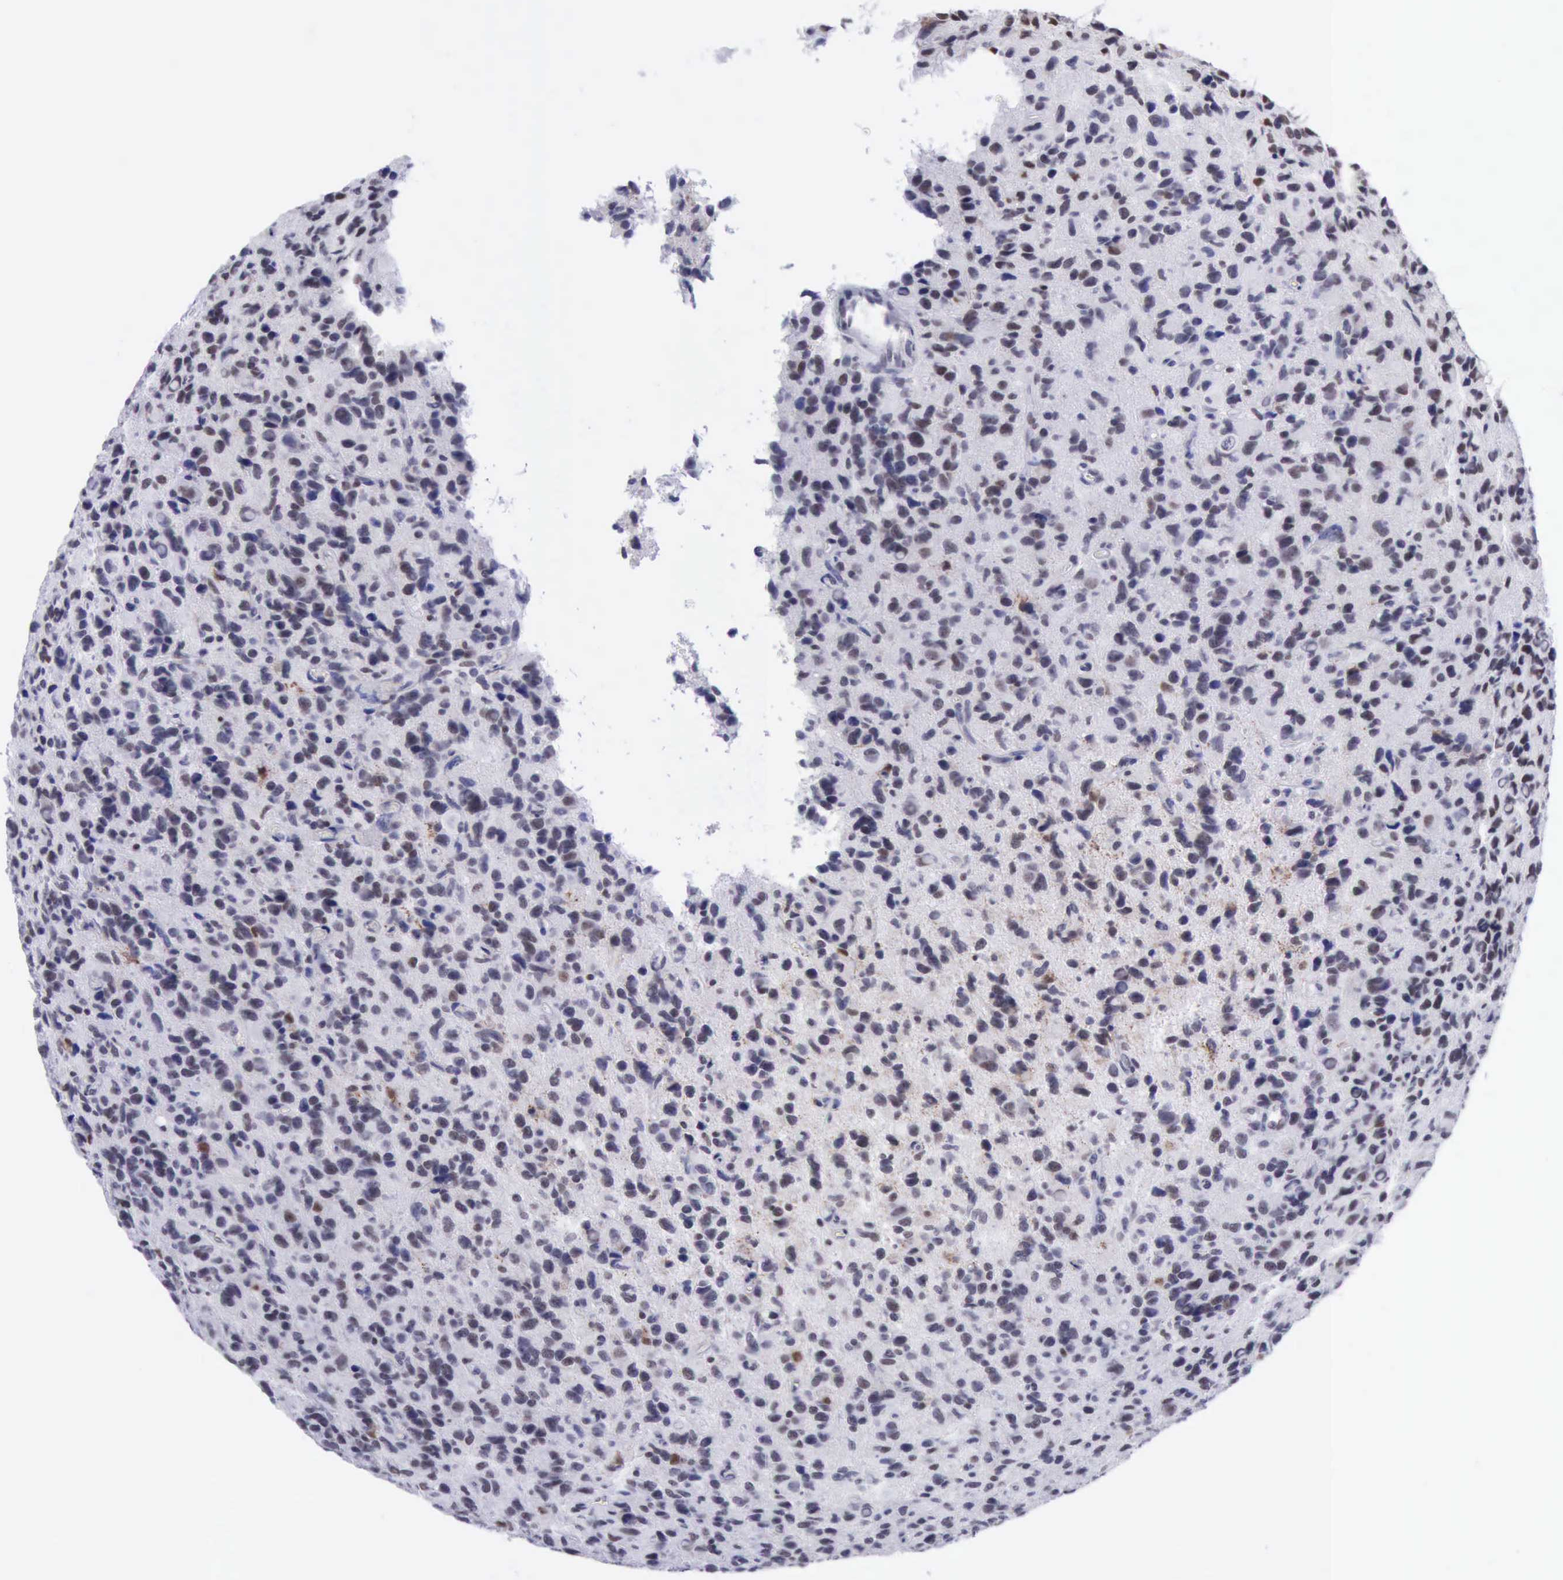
{"staining": {"intensity": "weak", "quantity": "<25%", "location": "nuclear"}, "tissue": "glioma", "cell_type": "Tumor cells", "image_type": "cancer", "snomed": [{"axis": "morphology", "description": "Glioma, malignant, High grade"}, {"axis": "topography", "description": "Brain"}], "caption": "Immunohistochemistry (IHC) micrograph of high-grade glioma (malignant) stained for a protein (brown), which shows no positivity in tumor cells.", "gene": "ERCC4", "patient": {"sex": "male", "age": 77}}